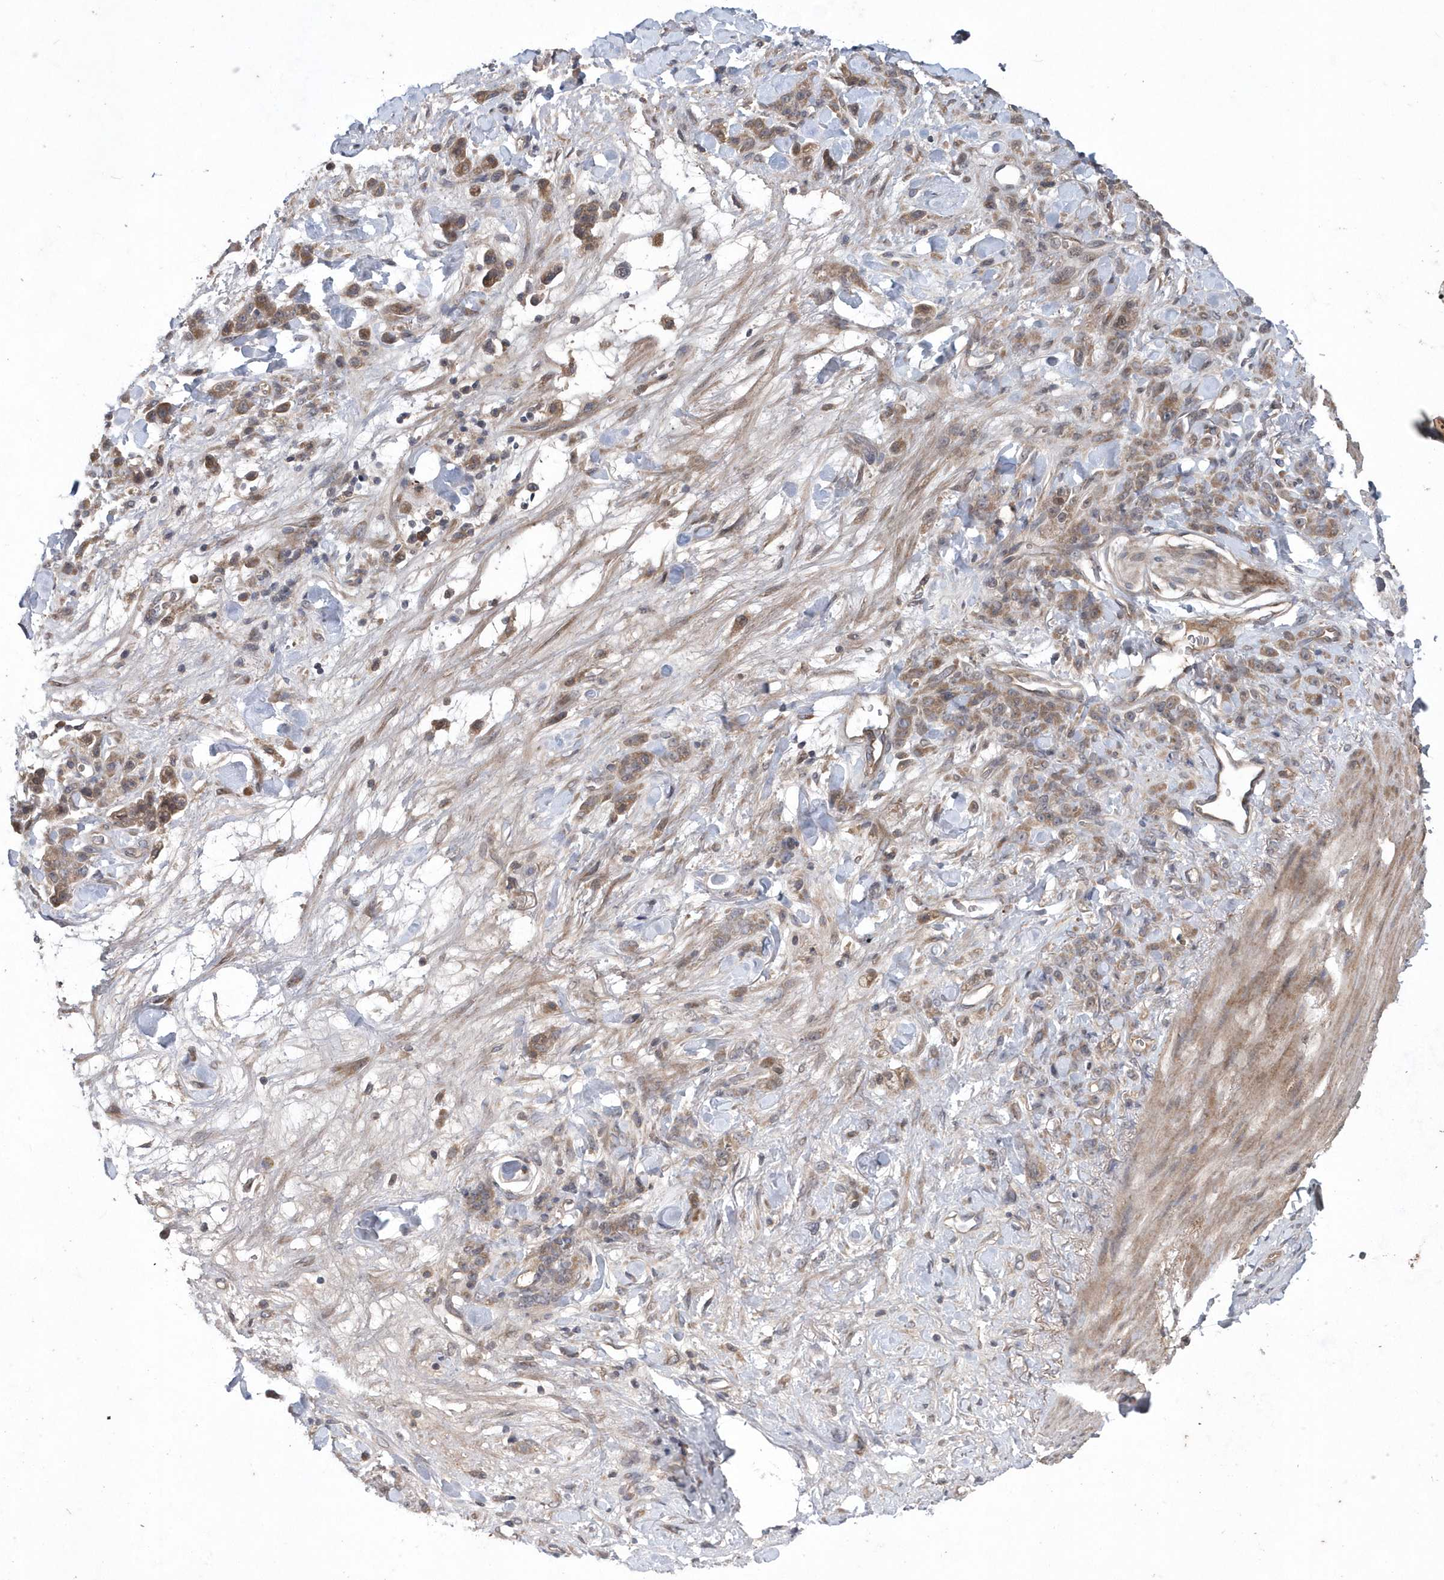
{"staining": {"intensity": "moderate", "quantity": ">75%", "location": "cytoplasmic/membranous"}, "tissue": "stomach cancer", "cell_type": "Tumor cells", "image_type": "cancer", "snomed": [{"axis": "morphology", "description": "Normal tissue, NOS"}, {"axis": "morphology", "description": "Adenocarcinoma, NOS"}, {"axis": "topography", "description": "Stomach"}], "caption": "Protein positivity by IHC displays moderate cytoplasmic/membranous positivity in about >75% of tumor cells in stomach cancer.", "gene": "HMGCS1", "patient": {"sex": "male", "age": 82}}